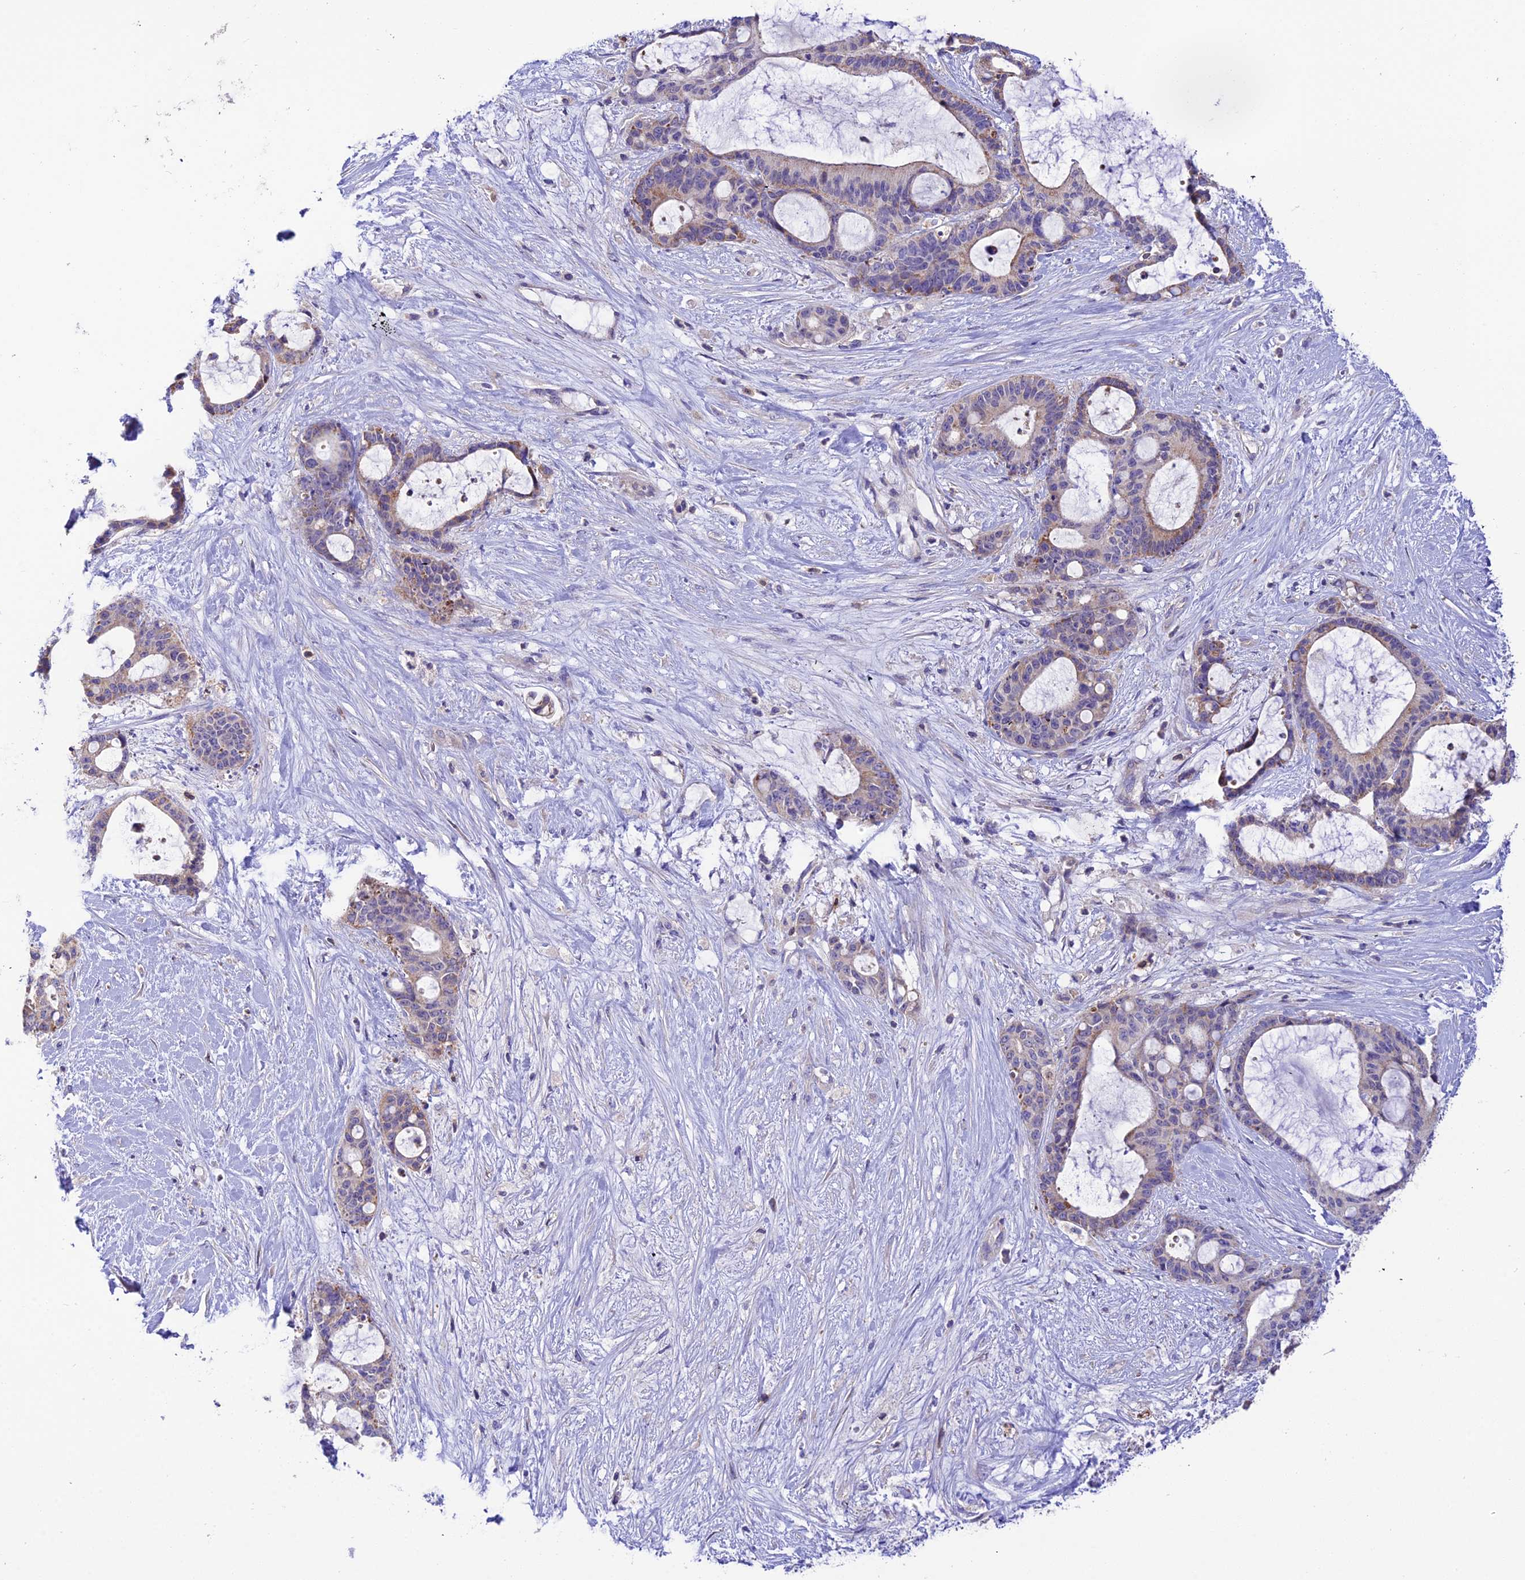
{"staining": {"intensity": "weak", "quantity": "25%-75%", "location": "cytoplasmic/membranous"}, "tissue": "liver cancer", "cell_type": "Tumor cells", "image_type": "cancer", "snomed": [{"axis": "morphology", "description": "Normal tissue, NOS"}, {"axis": "morphology", "description": "Cholangiocarcinoma"}, {"axis": "topography", "description": "Liver"}, {"axis": "topography", "description": "Peripheral nerve tissue"}], "caption": "IHC staining of liver cancer, which reveals low levels of weak cytoplasmic/membranous expression in approximately 25%-75% of tumor cells indicating weak cytoplasmic/membranous protein positivity. The staining was performed using DAB (brown) for protein detection and nuclei were counterstained in hematoxylin (blue).", "gene": "TRIM43B", "patient": {"sex": "female", "age": 73}}